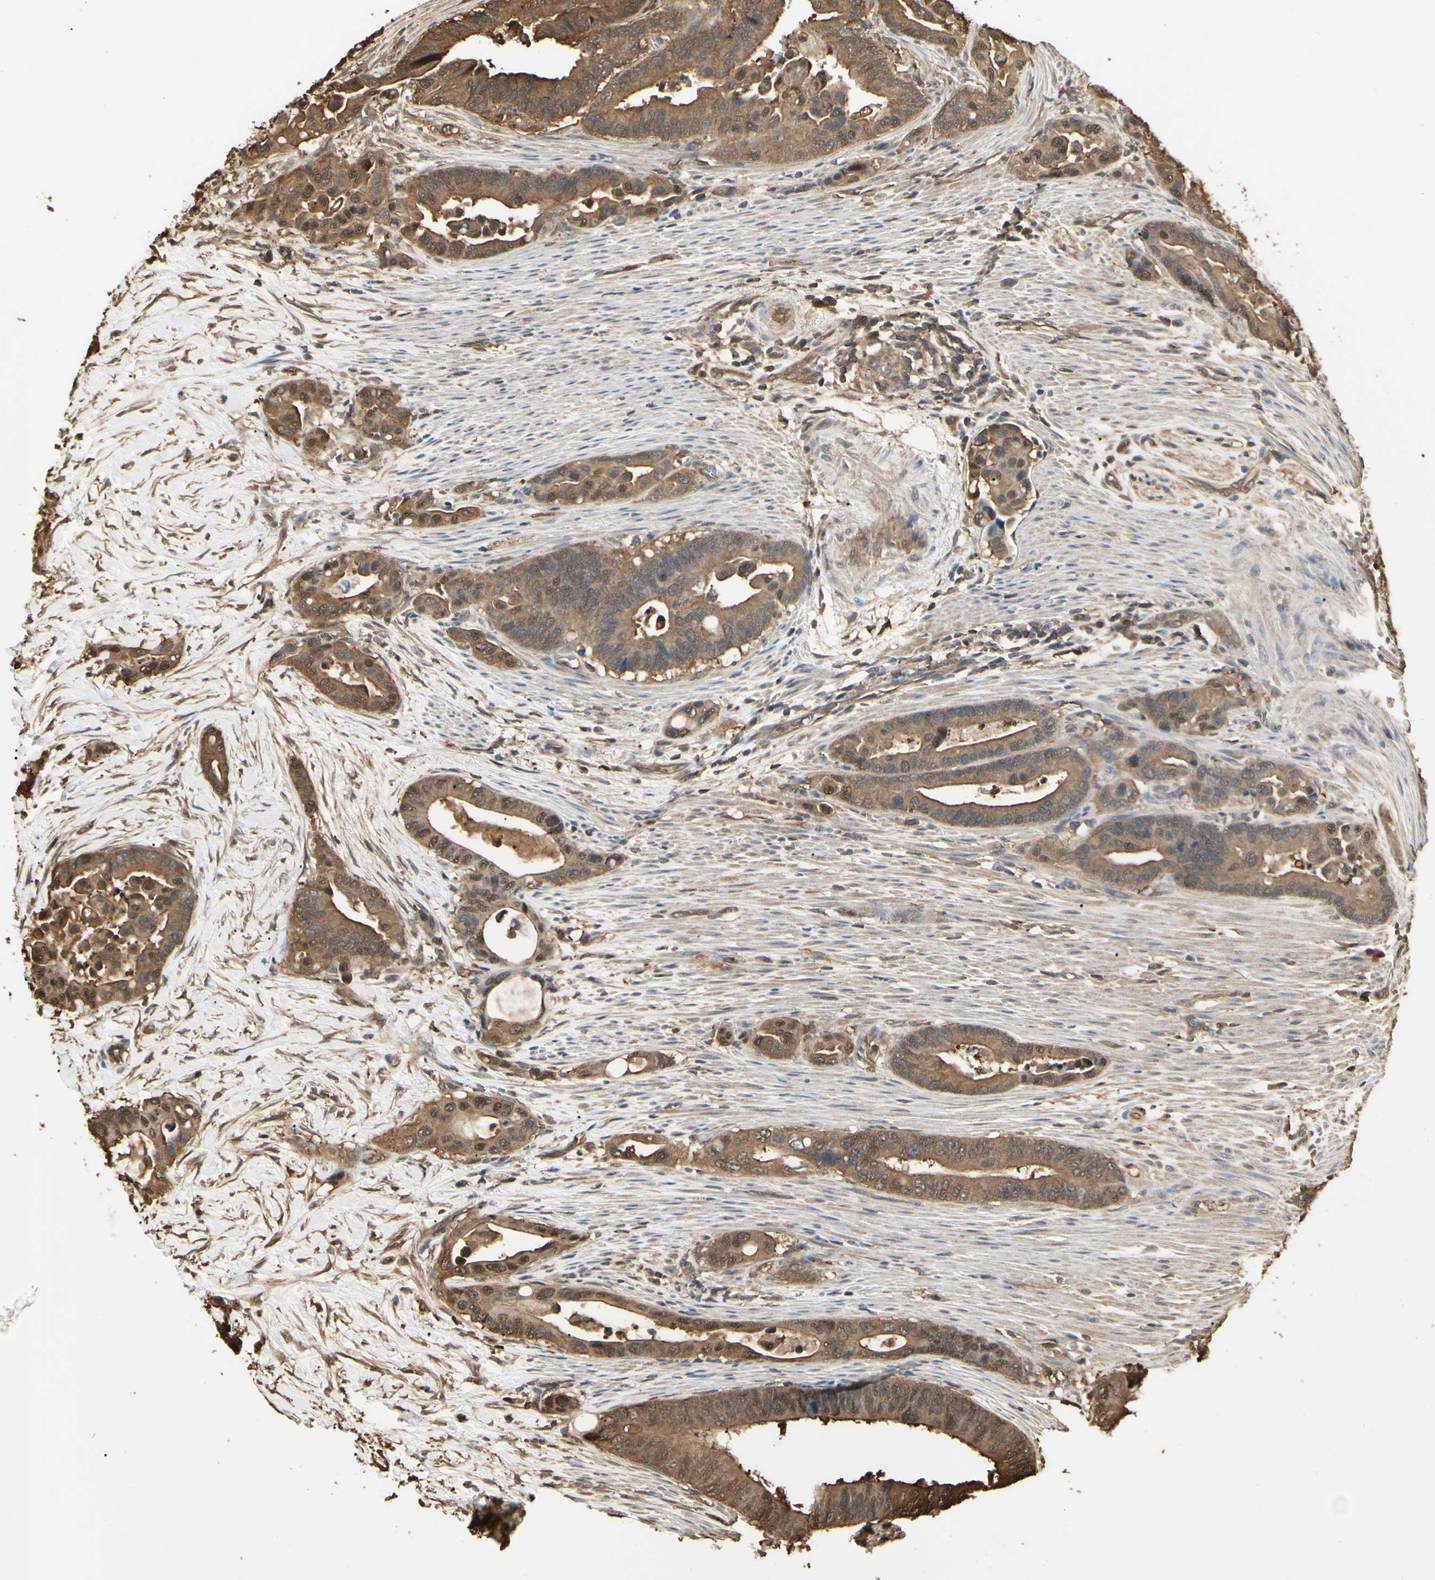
{"staining": {"intensity": "strong", "quantity": ">75%", "location": "cytoplasmic/membranous,nuclear"}, "tissue": "colorectal cancer", "cell_type": "Tumor cells", "image_type": "cancer", "snomed": [{"axis": "morphology", "description": "Normal tissue, NOS"}, {"axis": "morphology", "description": "Adenocarcinoma, NOS"}, {"axis": "topography", "description": "Colon"}], "caption": "Colorectal adenocarcinoma was stained to show a protein in brown. There is high levels of strong cytoplasmic/membranous and nuclear positivity in about >75% of tumor cells.", "gene": "YWHAE", "patient": {"sex": "male", "age": 82}}